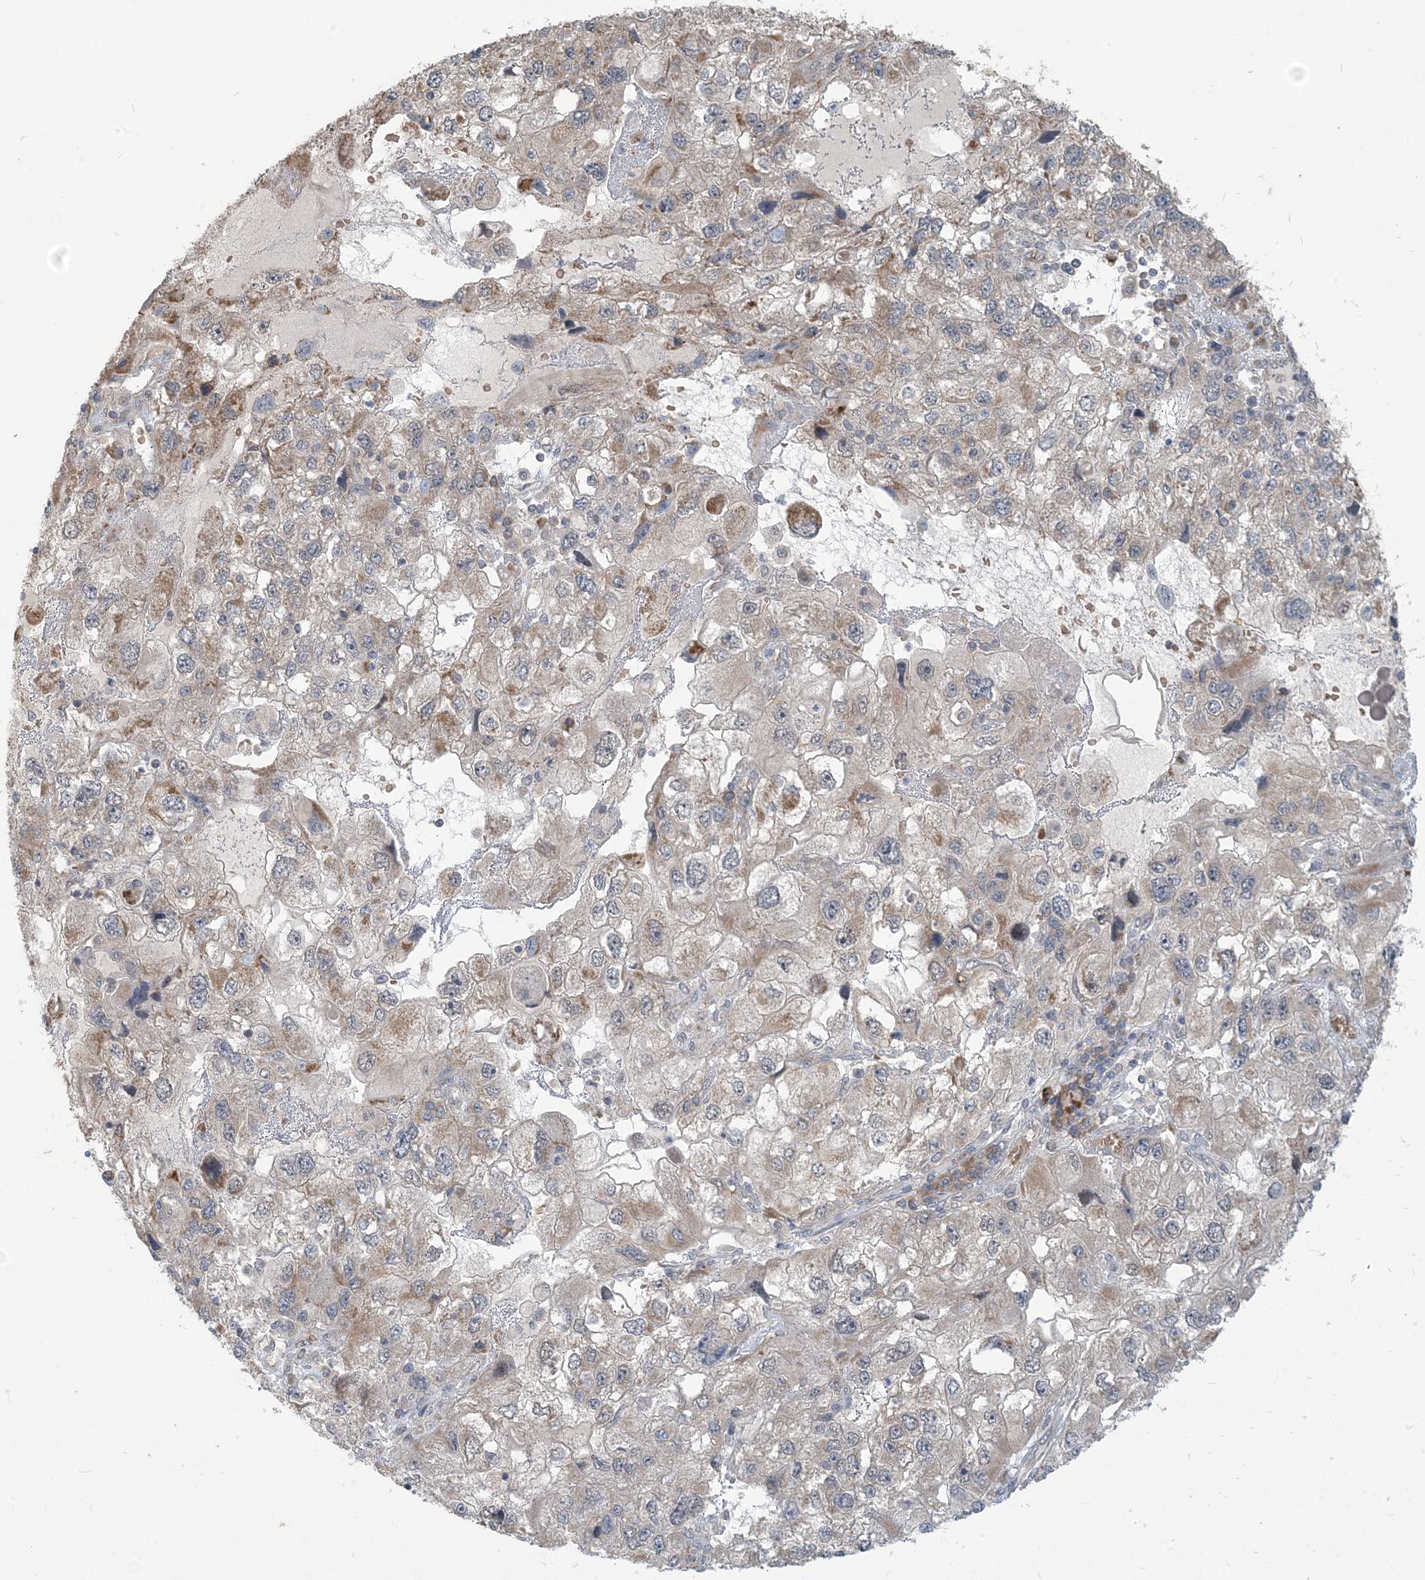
{"staining": {"intensity": "moderate", "quantity": "<25%", "location": "cytoplasmic/membranous"}, "tissue": "endometrial cancer", "cell_type": "Tumor cells", "image_type": "cancer", "snomed": [{"axis": "morphology", "description": "Adenocarcinoma, NOS"}, {"axis": "topography", "description": "Endometrium"}], "caption": "The immunohistochemical stain shows moderate cytoplasmic/membranous expression in tumor cells of adenocarcinoma (endometrial) tissue.", "gene": "PUSL1", "patient": {"sex": "female", "age": 49}}